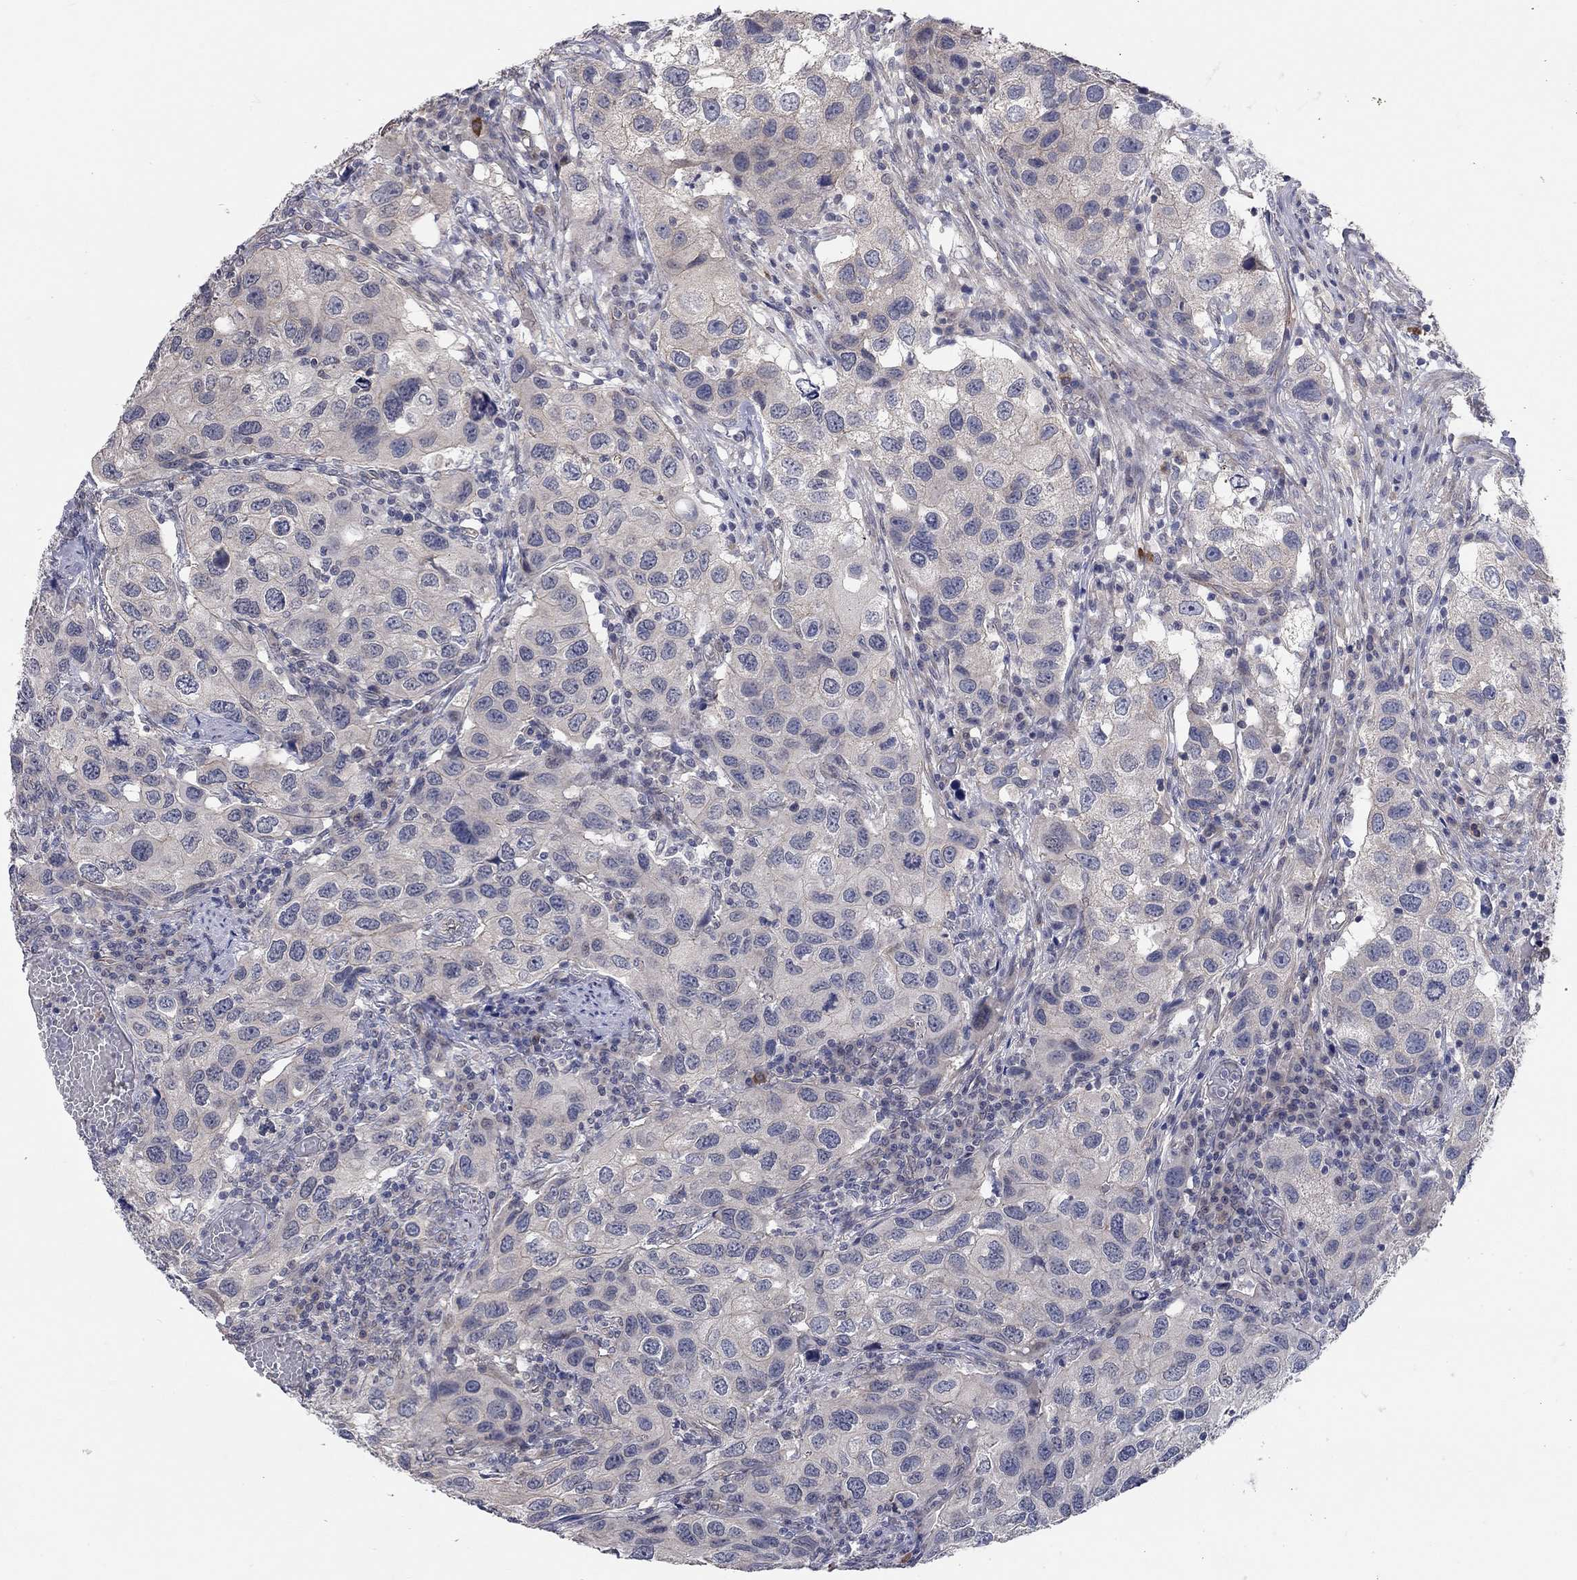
{"staining": {"intensity": "negative", "quantity": "none", "location": "none"}, "tissue": "urothelial cancer", "cell_type": "Tumor cells", "image_type": "cancer", "snomed": [{"axis": "morphology", "description": "Urothelial carcinoma, High grade"}, {"axis": "topography", "description": "Urinary bladder"}], "caption": "Tumor cells show no significant expression in urothelial carcinoma (high-grade).", "gene": "WASF3", "patient": {"sex": "male", "age": 79}}